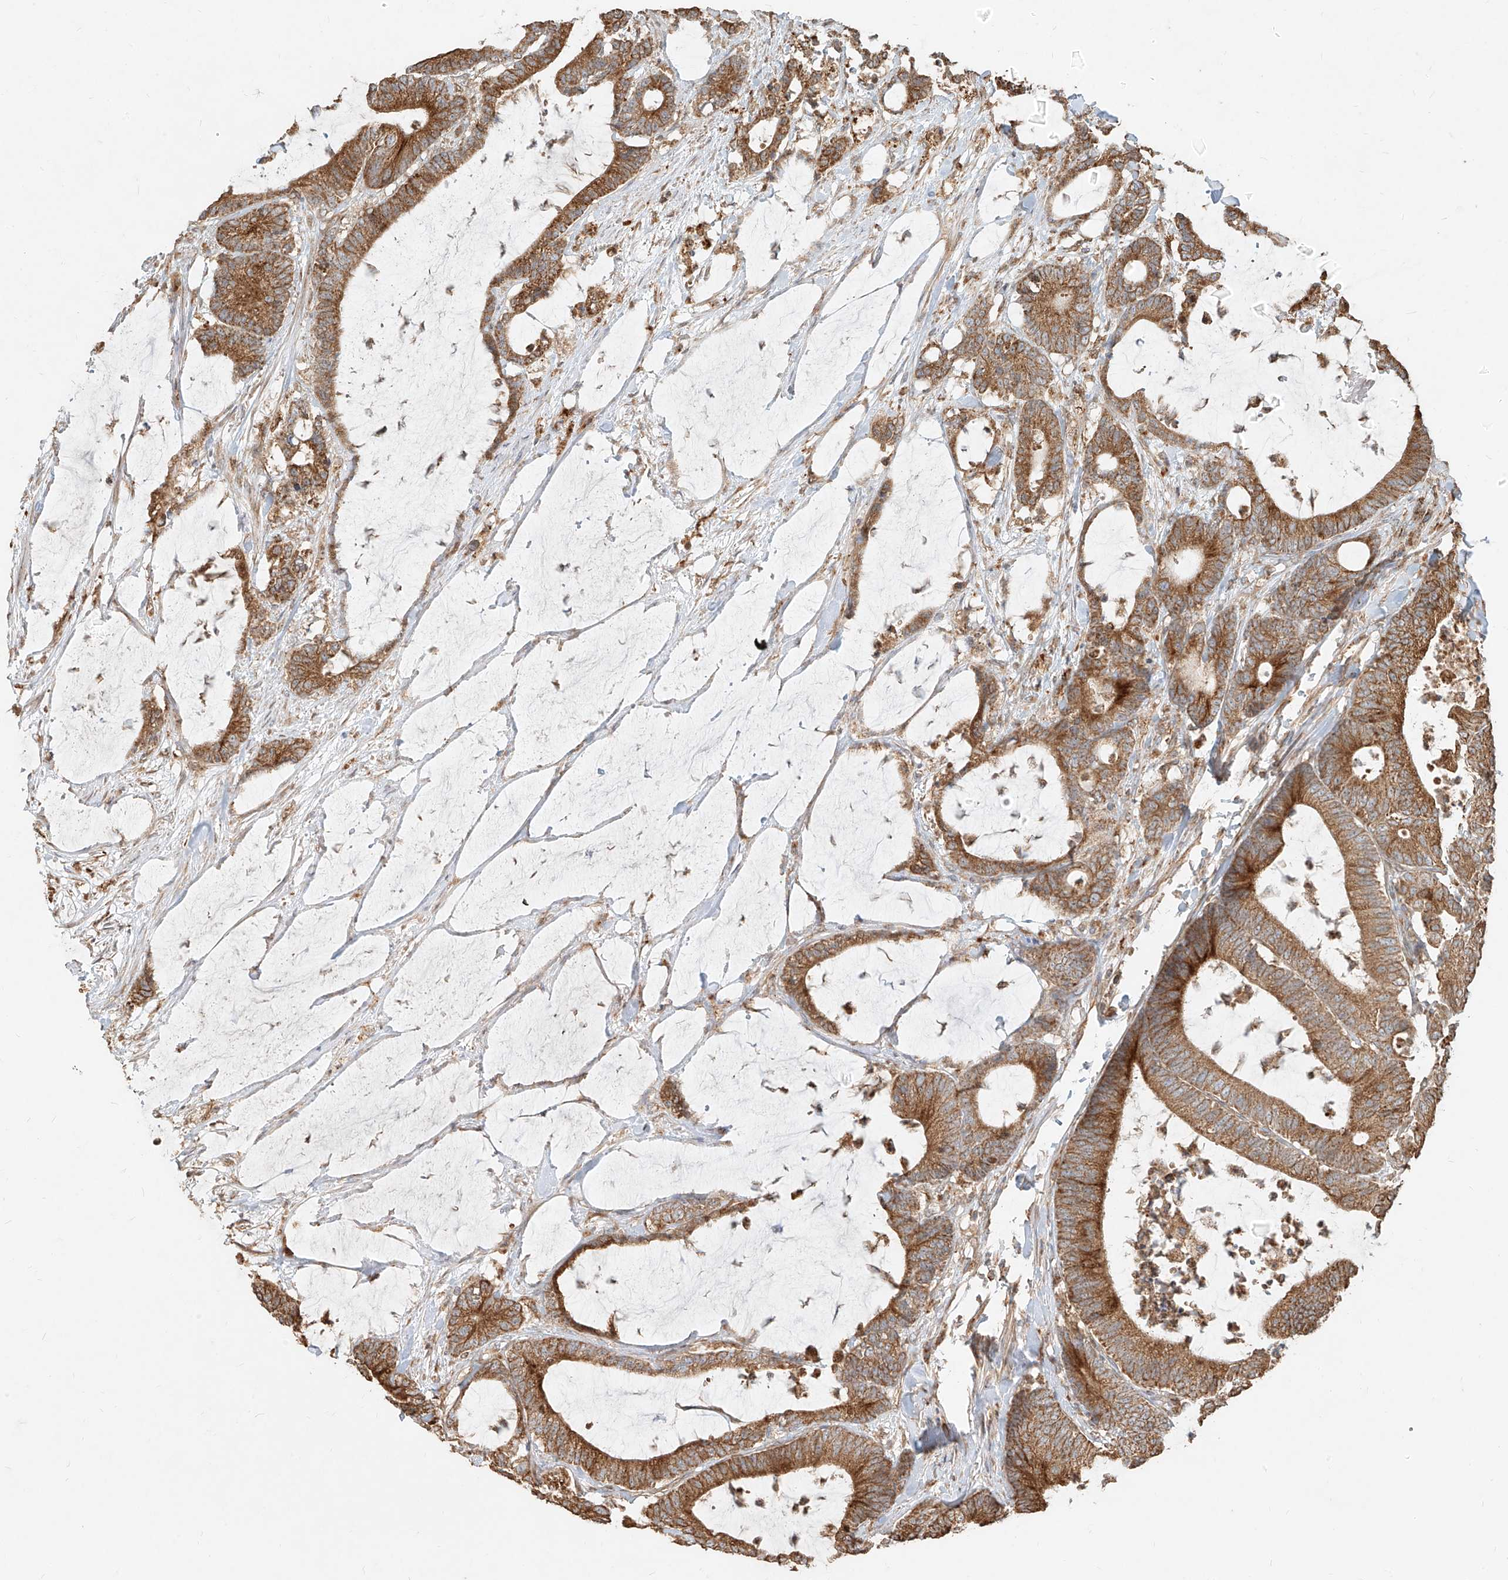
{"staining": {"intensity": "moderate", "quantity": ">75%", "location": "cytoplasmic/membranous"}, "tissue": "colorectal cancer", "cell_type": "Tumor cells", "image_type": "cancer", "snomed": [{"axis": "morphology", "description": "Adenocarcinoma, NOS"}, {"axis": "topography", "description": "Colon"}], "caption": "Immunohistochemical staining of colorectal cancer (adenocarcinoma) exhibits medium levels of moderate cytoplasmic/membranous protein staining in about >75% of tumor cells.", "gene": "EFNB1", "patient": {"sex": "female", "age": 84}}